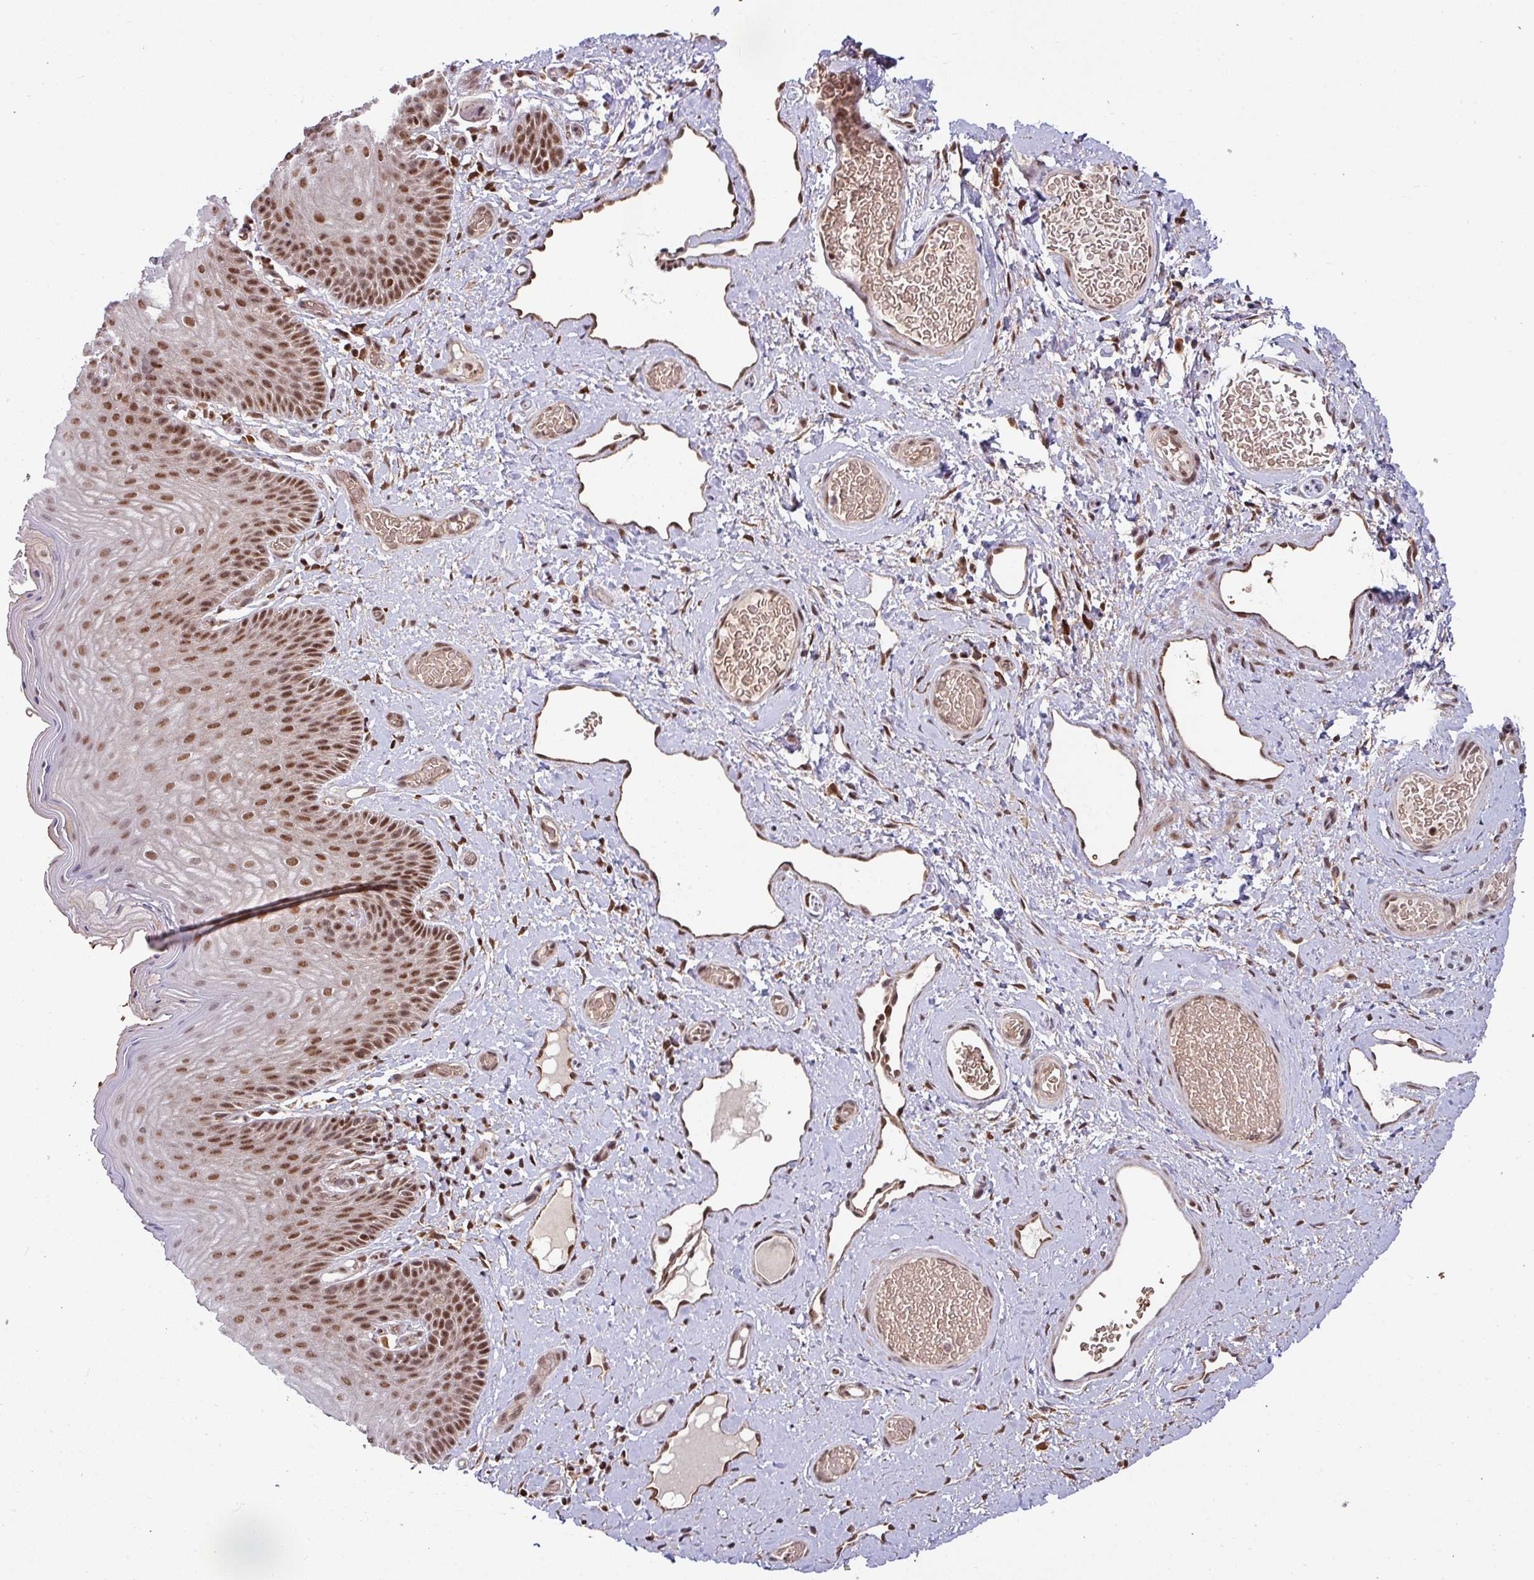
{"staining": {"intensity": "strong", "quantity": ">75%", "location": "nuclear"}, "tissue": "skin", "cell_type": "Epidermal cells", "image_type": "normal", "snomed": [{"axis": "morphology", "description": "Normal tissue, NOS"}, {"axis": "topography", "description": "Anal"}], "caption": "IHC of unremarkable human skin shows high levels of strong nuclear staining in approximately >75% of epidermal cells. (Stains: DAB in brown, nuclei in blue, Microscopy: brightfield microscopy at high magnification).", "gene": "PHF23", "patient": {"sex": "female", "age": 40}}